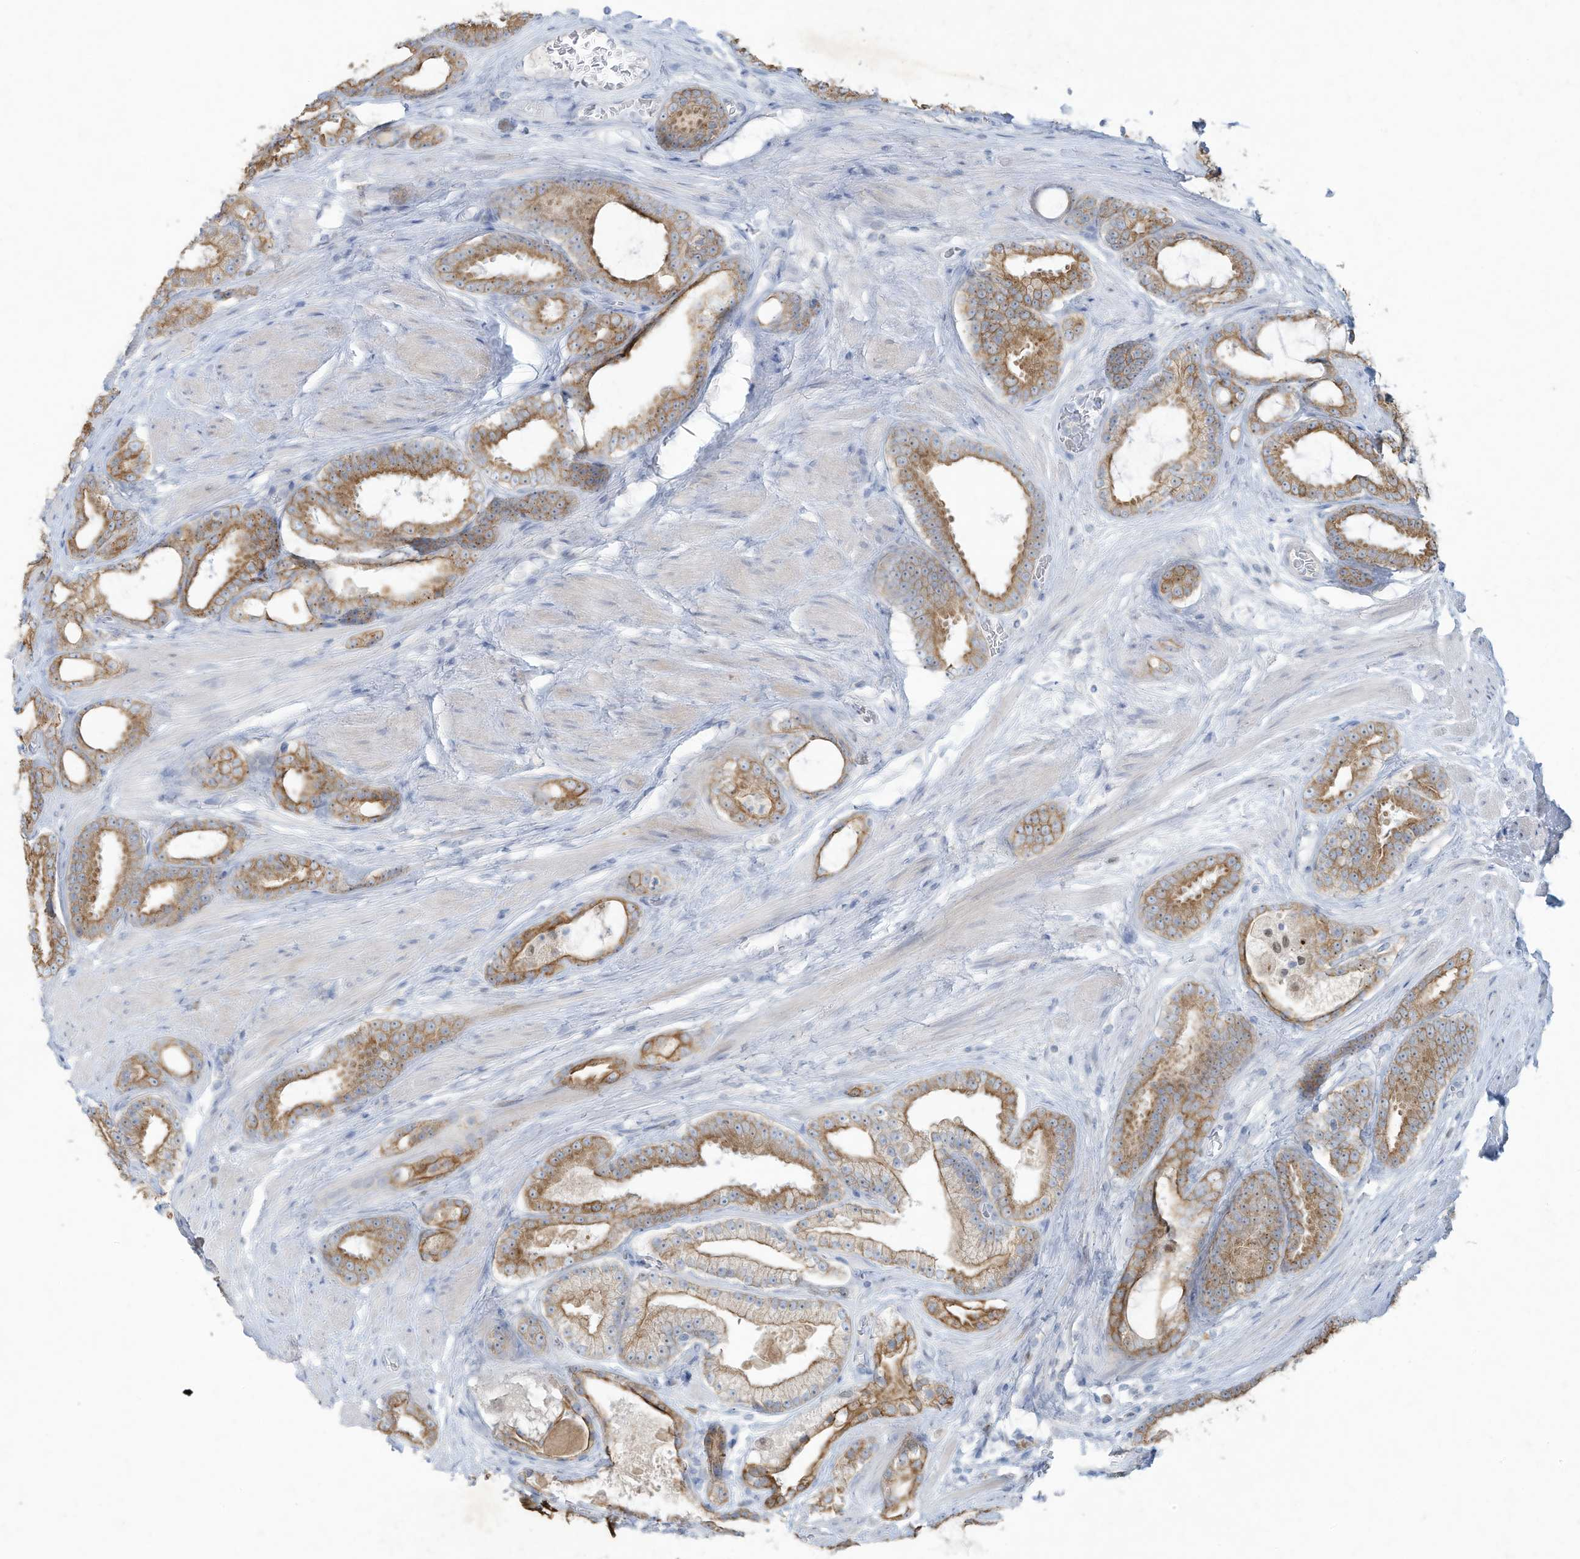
{"staining": {"intensity": "moderate", "quantity": ">75%", "location": "cytoplasmic/membranous"}, "tissue": "prostate cancer", "cell_type": "Tumor cells", "image_type": "cancer", "snomed": [{"axis": "morphology", "description": "Adenocarcinoma, High grade"}, {"axis": "topography", "description": "Prostate"}], "caption": "Protein expression analysis of prostate cancer reveals moderate cytoplasmic/membranous expression in about >75% of tumor cells.", "gene": "TUBE1", "patient": {"sex": "male", "age": 60}}